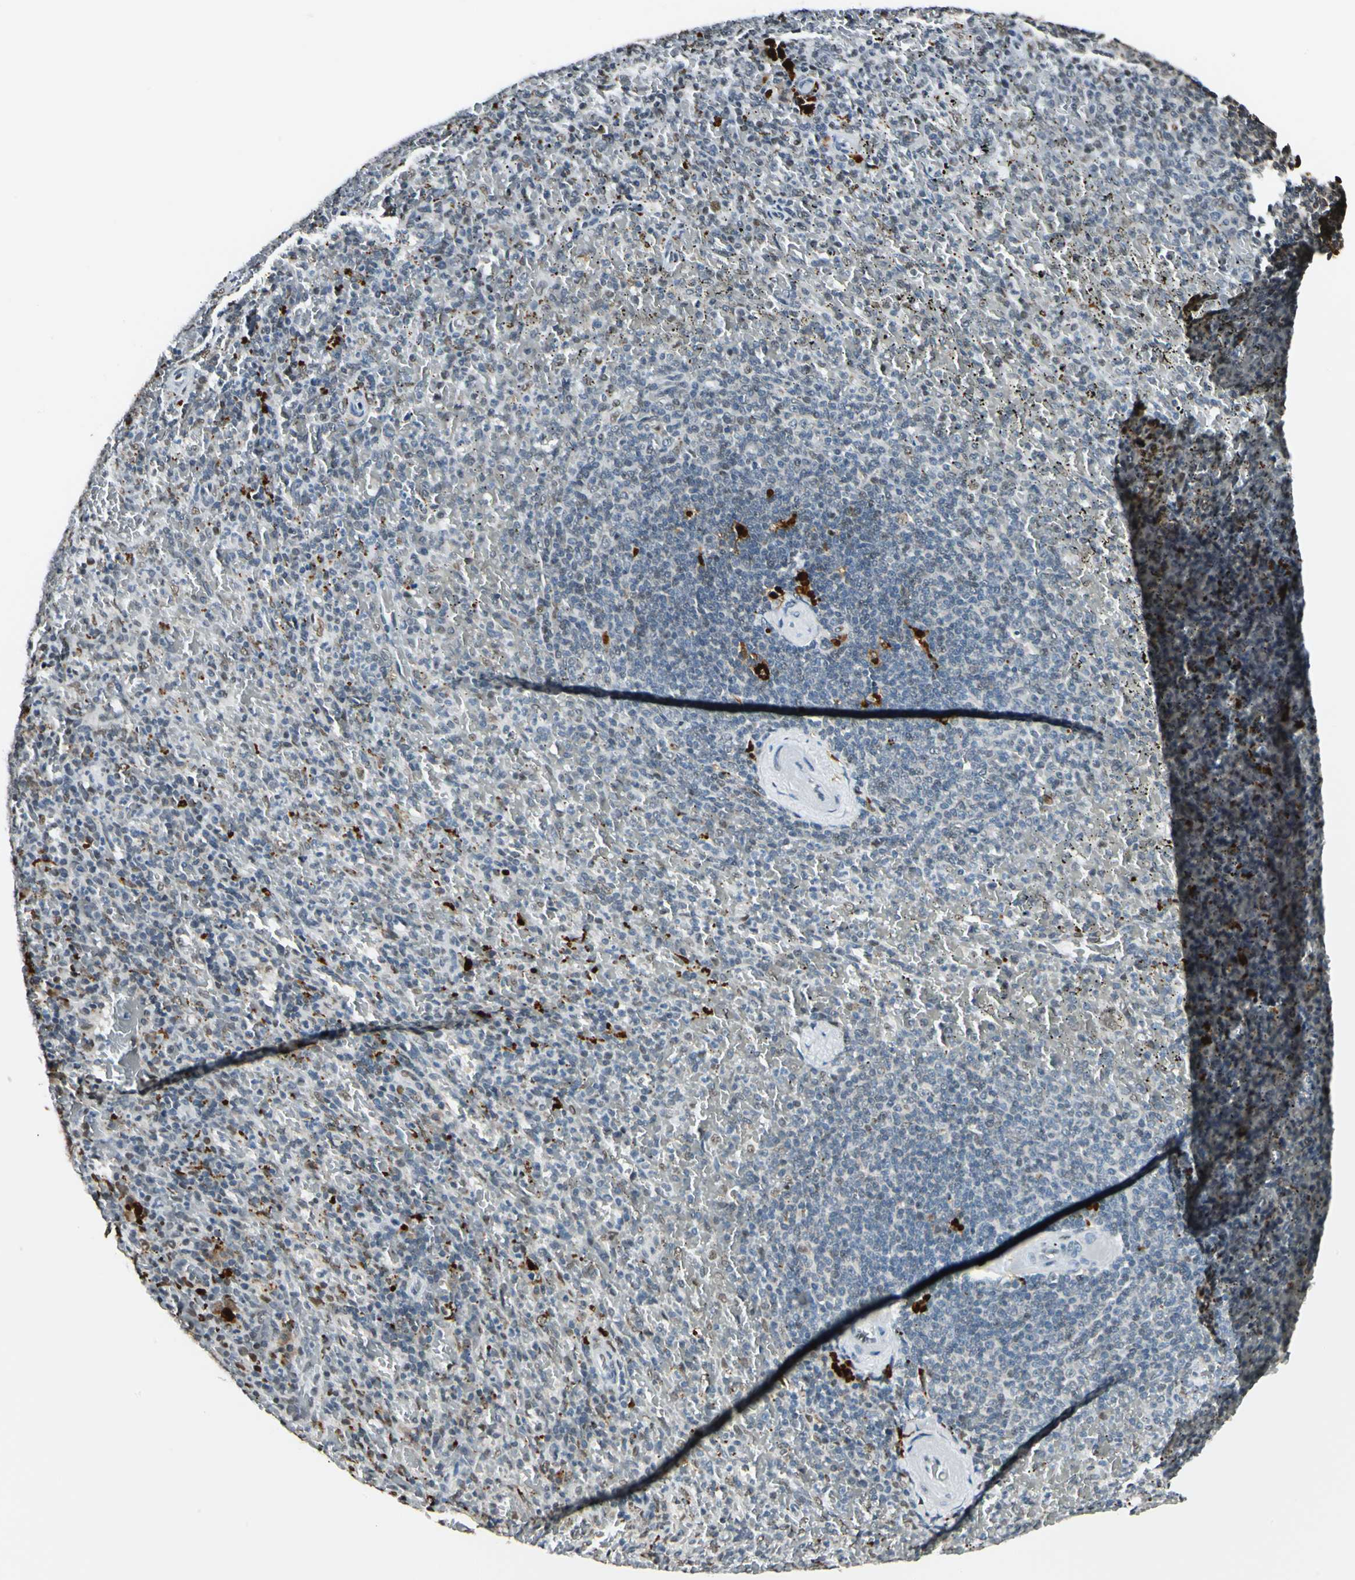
{"staining": {"intensity": "moderate", "quantity": "<25%", "location": "cytoplasmic/membranous,nuclear"}, "tissue": "spleen", "cell_type": "Cells in red pulp", "image_type": "normal", "snomed": [{"axis": "morphology", "description": "Normal tissue, NOS"}, {"axis": "topography", "description": "Spleen"}], "caption": "Immunohistochemical staining of normal spleen shows low levels of moderate cytoplasmic/membranous,nuclear staining in about <25% of cells in red pulp.", "gene": "FANCG", "patient": {"sex": "female", "age": 50}}